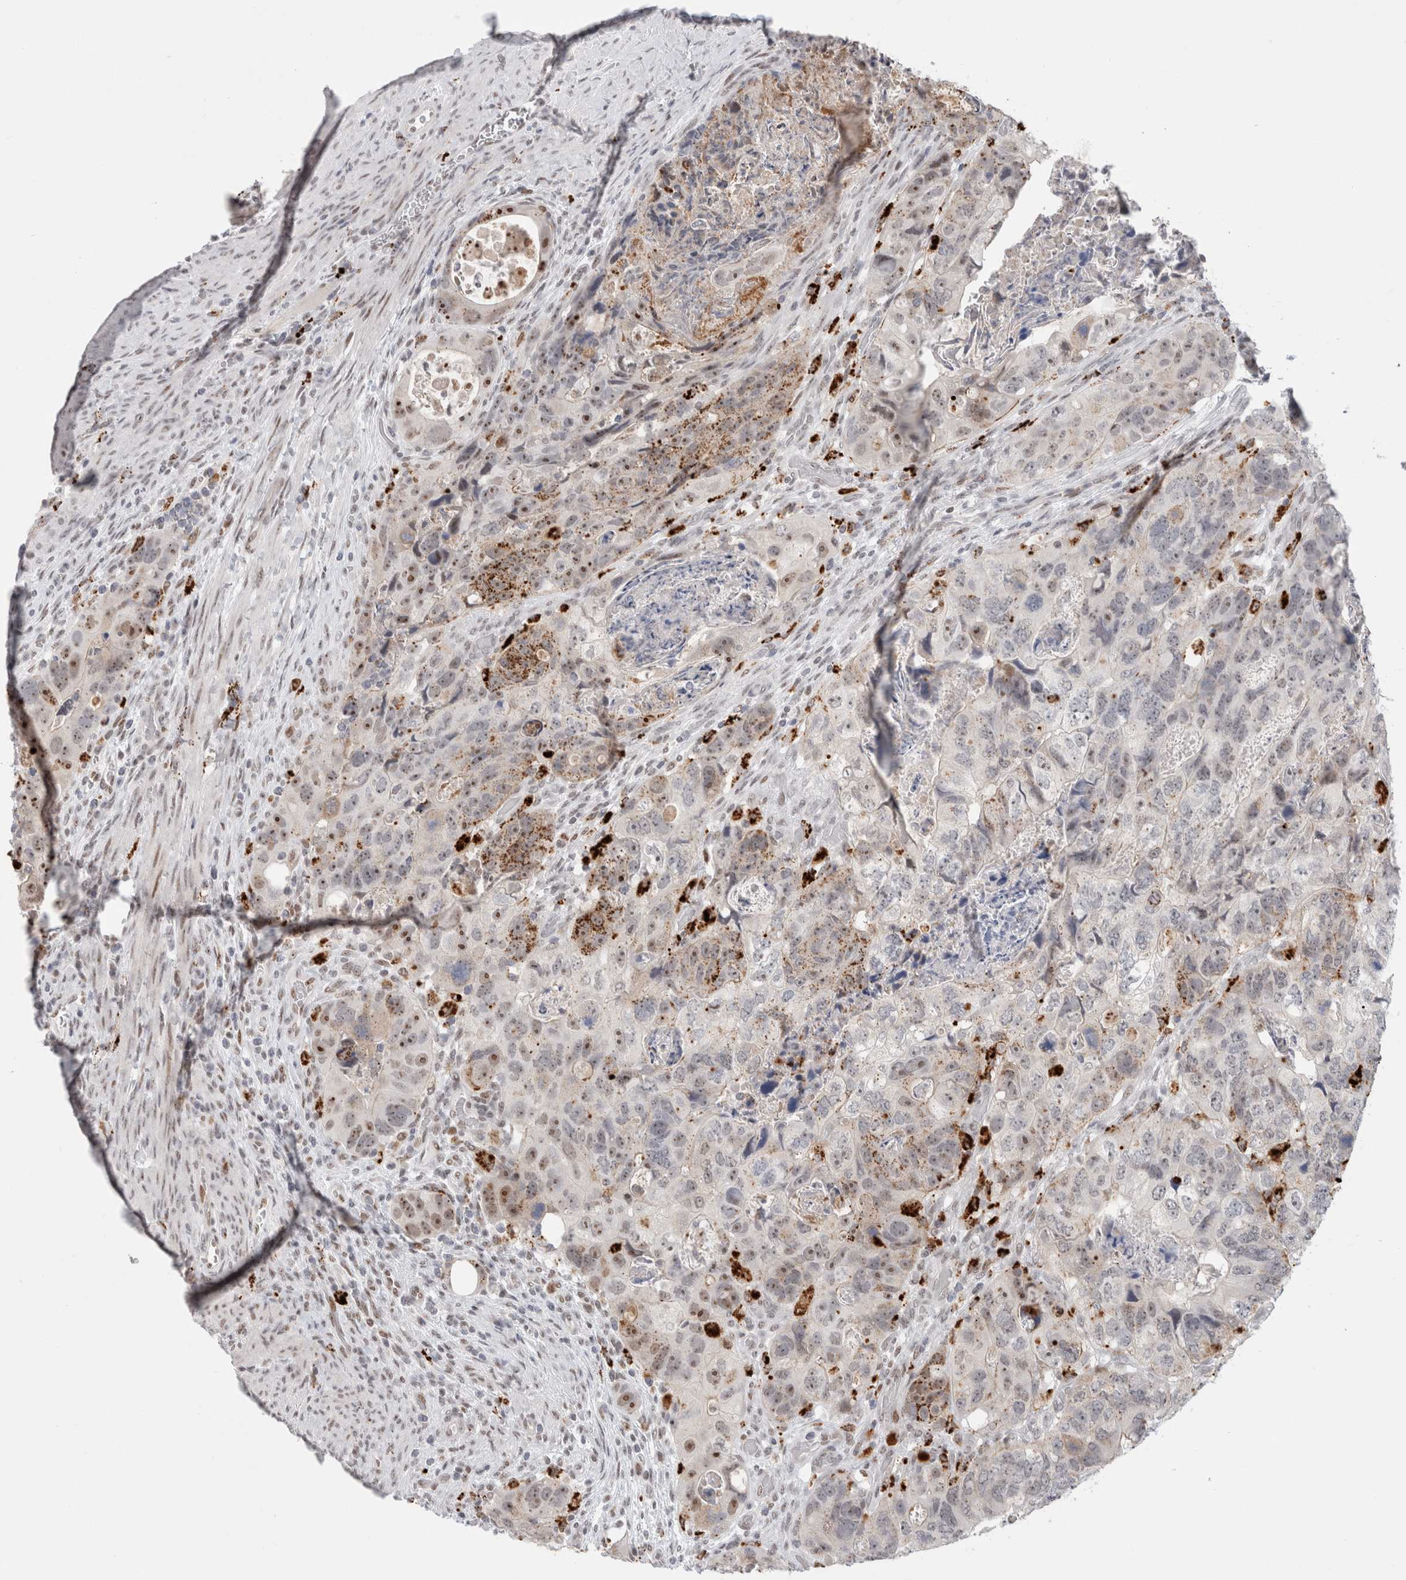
{"staining": {"intensity": "moderate", "quantity": "<25%", "location": "cytoplasmic/membranous,nuclear"}, "tissue": "colorectal cancer", "cell_type": "Tumor cells", "image_type": "cancer", "snomed": [{"axis": "morphology", "description": "Adenocarcinoma, NOS"}, {"axis": "topography", "description": "Rectum"}], "caption": "Approximately <25% of tumor cells in colorectal cancer display moderate cytoplasmic/membranous and nuclear protein positivity as visualized by brown immunohistochemical staining.", "gene": "SENP6", "patient": {"sex": "male", "age": 59}}